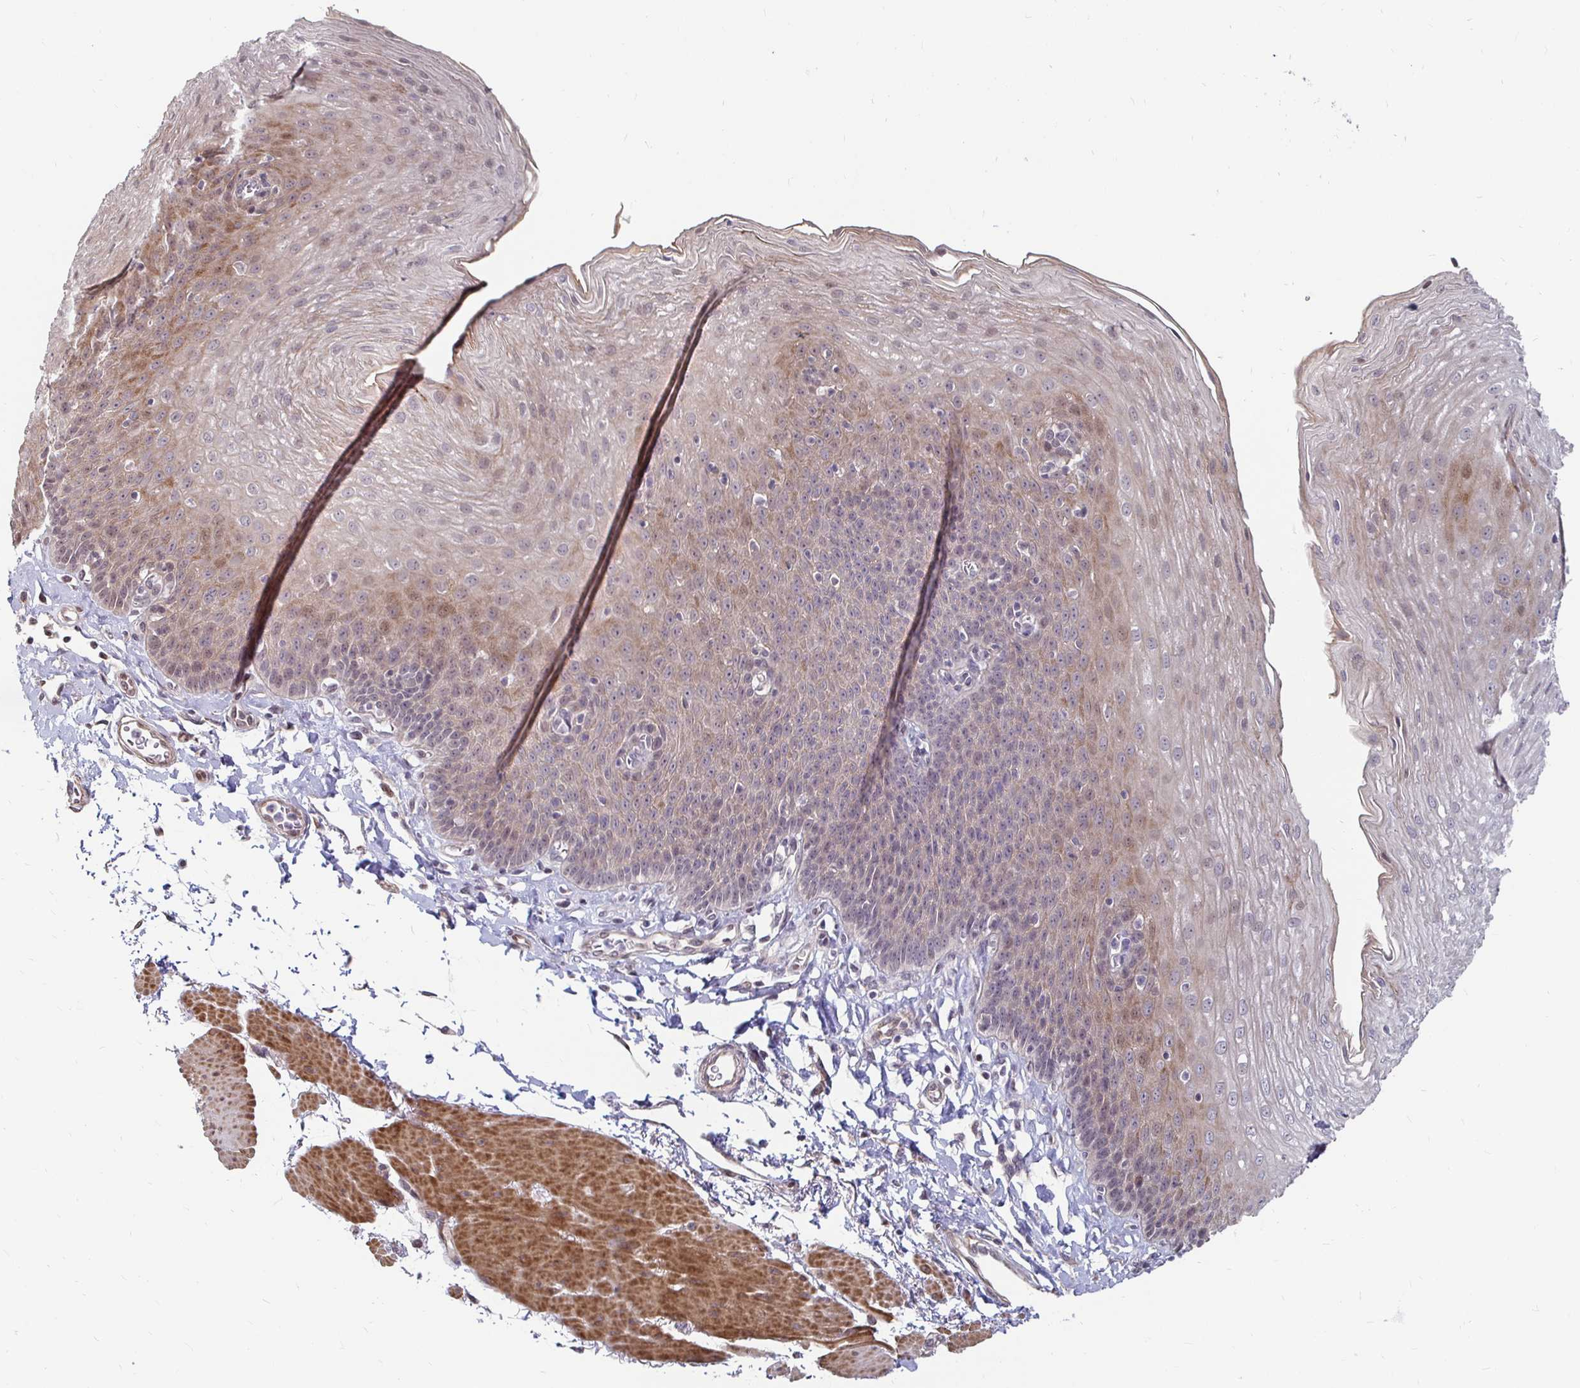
{"staining": {"intensity": "weak", "quantity": "25%-75%", "location": "cytoplasmic/membranous,nuclear"}, "tissue": "esophagus", "cell_type": "Squamous epithelial cells", "image_type": "normal", "snomed": [{"axis": "morphology", "description": "Normal tissue, NOS"}, {"axis": "topography", "description": "Esophagus"}], "caption": "Immunohistochemistry image of unremarkable esophagus: esophagus stained using IHC reveals low levels of weak protein expression localized specifically in the cytoplasmic/membranous,nuclear of squamous epithelial cells, appearing as a cytoplasmic/membranous,nuclear brown color.", "gene": "CAPN11", "patient": {"sex": "female", "age": 81}}